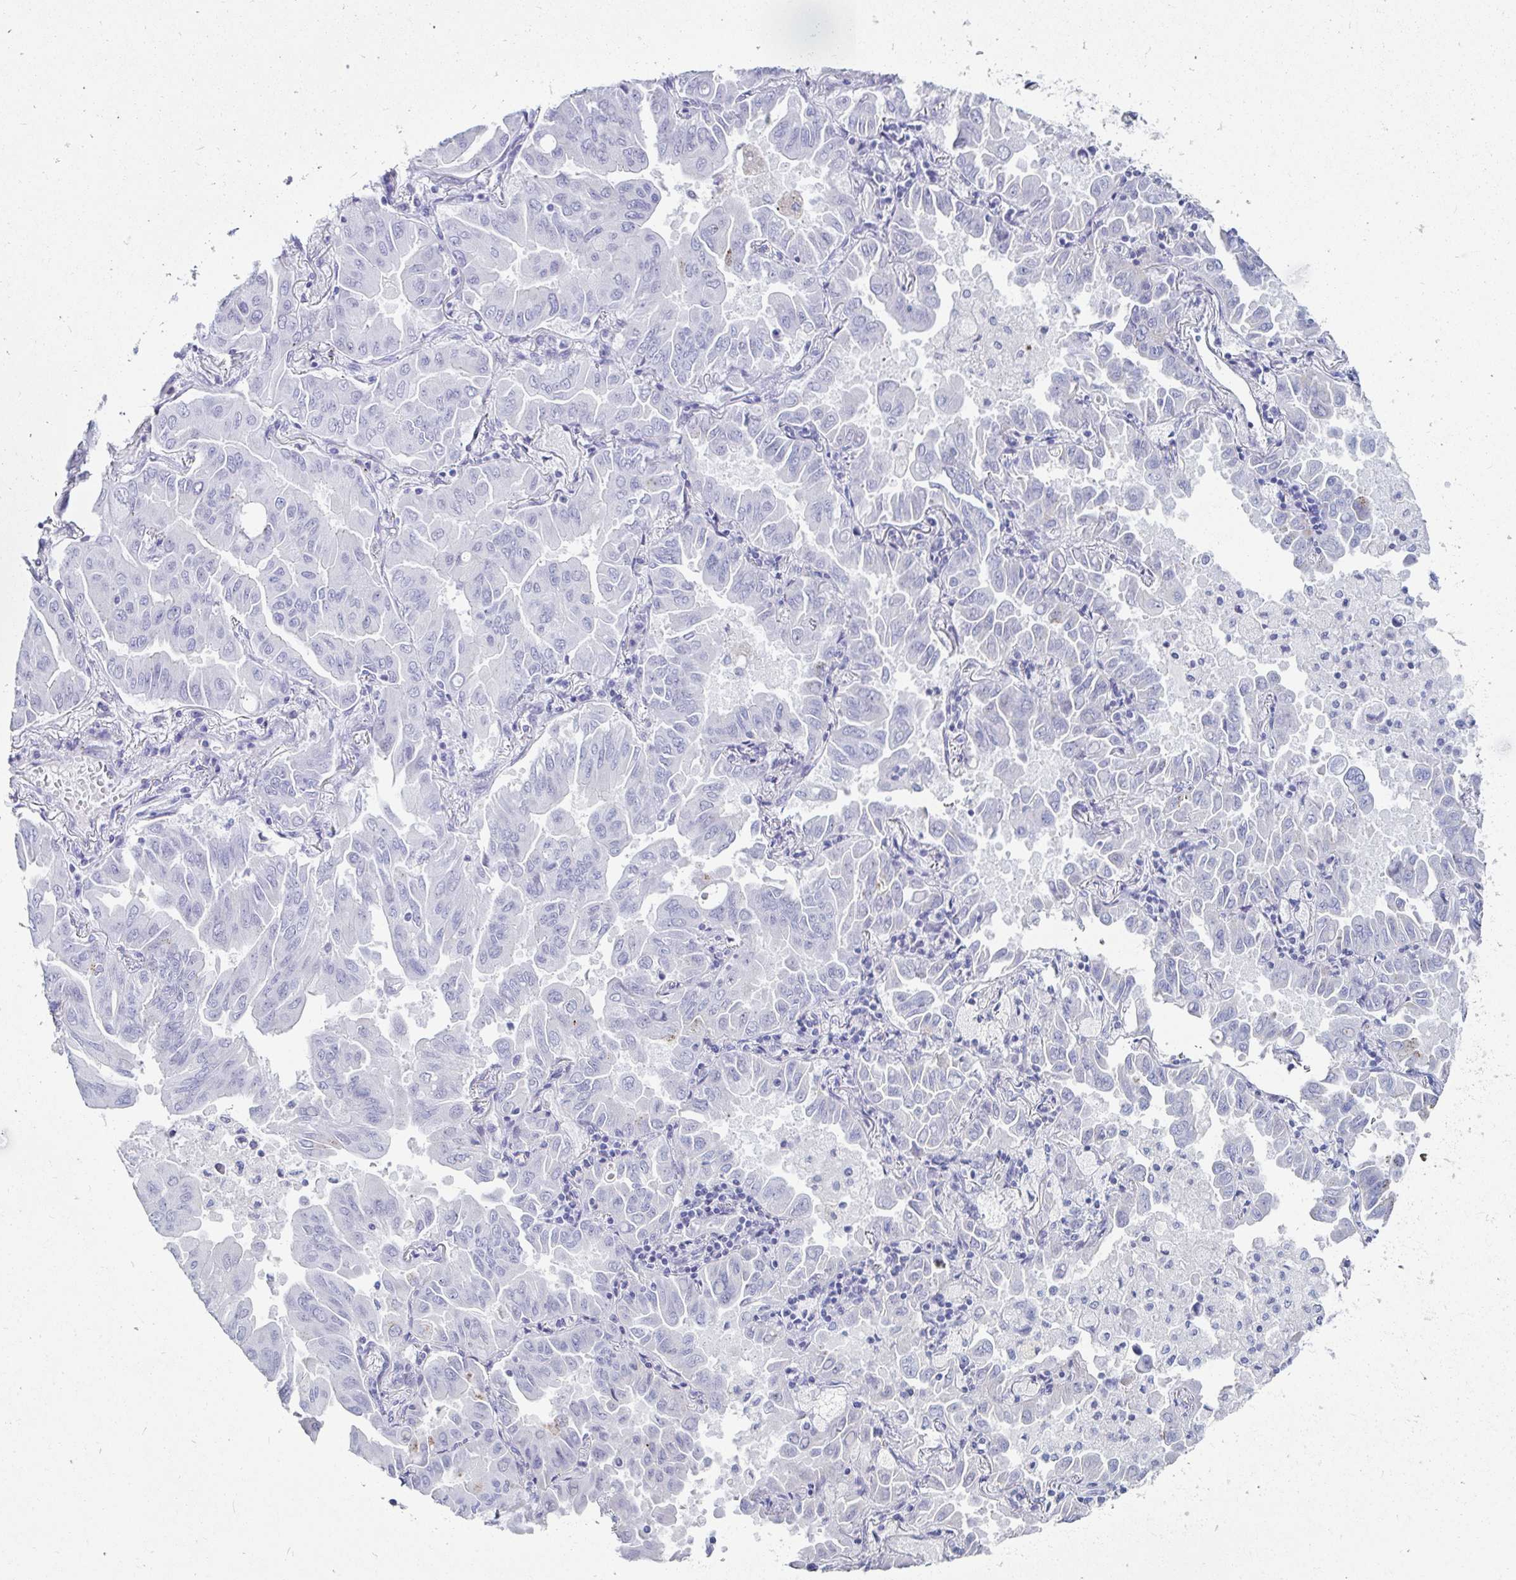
{"staining": {"intensity": "negative", "quantity": "none", "location": "none"}, "tissue": "lung cancer", "cell_type": "Tumor cells", "image_type": "cancer", "snomed": [{"axis": "morphology", "description": "Adenocarcinoma, NOS"}, {"axis": "topography", "description": "Lung"}], "caption": "A histopathology image of adenocarcinoma (lung) stained for a protein shows no brown staining in tumor cells.", "gene": "OR10K1", "patient": {"sex": "male", "age": 64}}